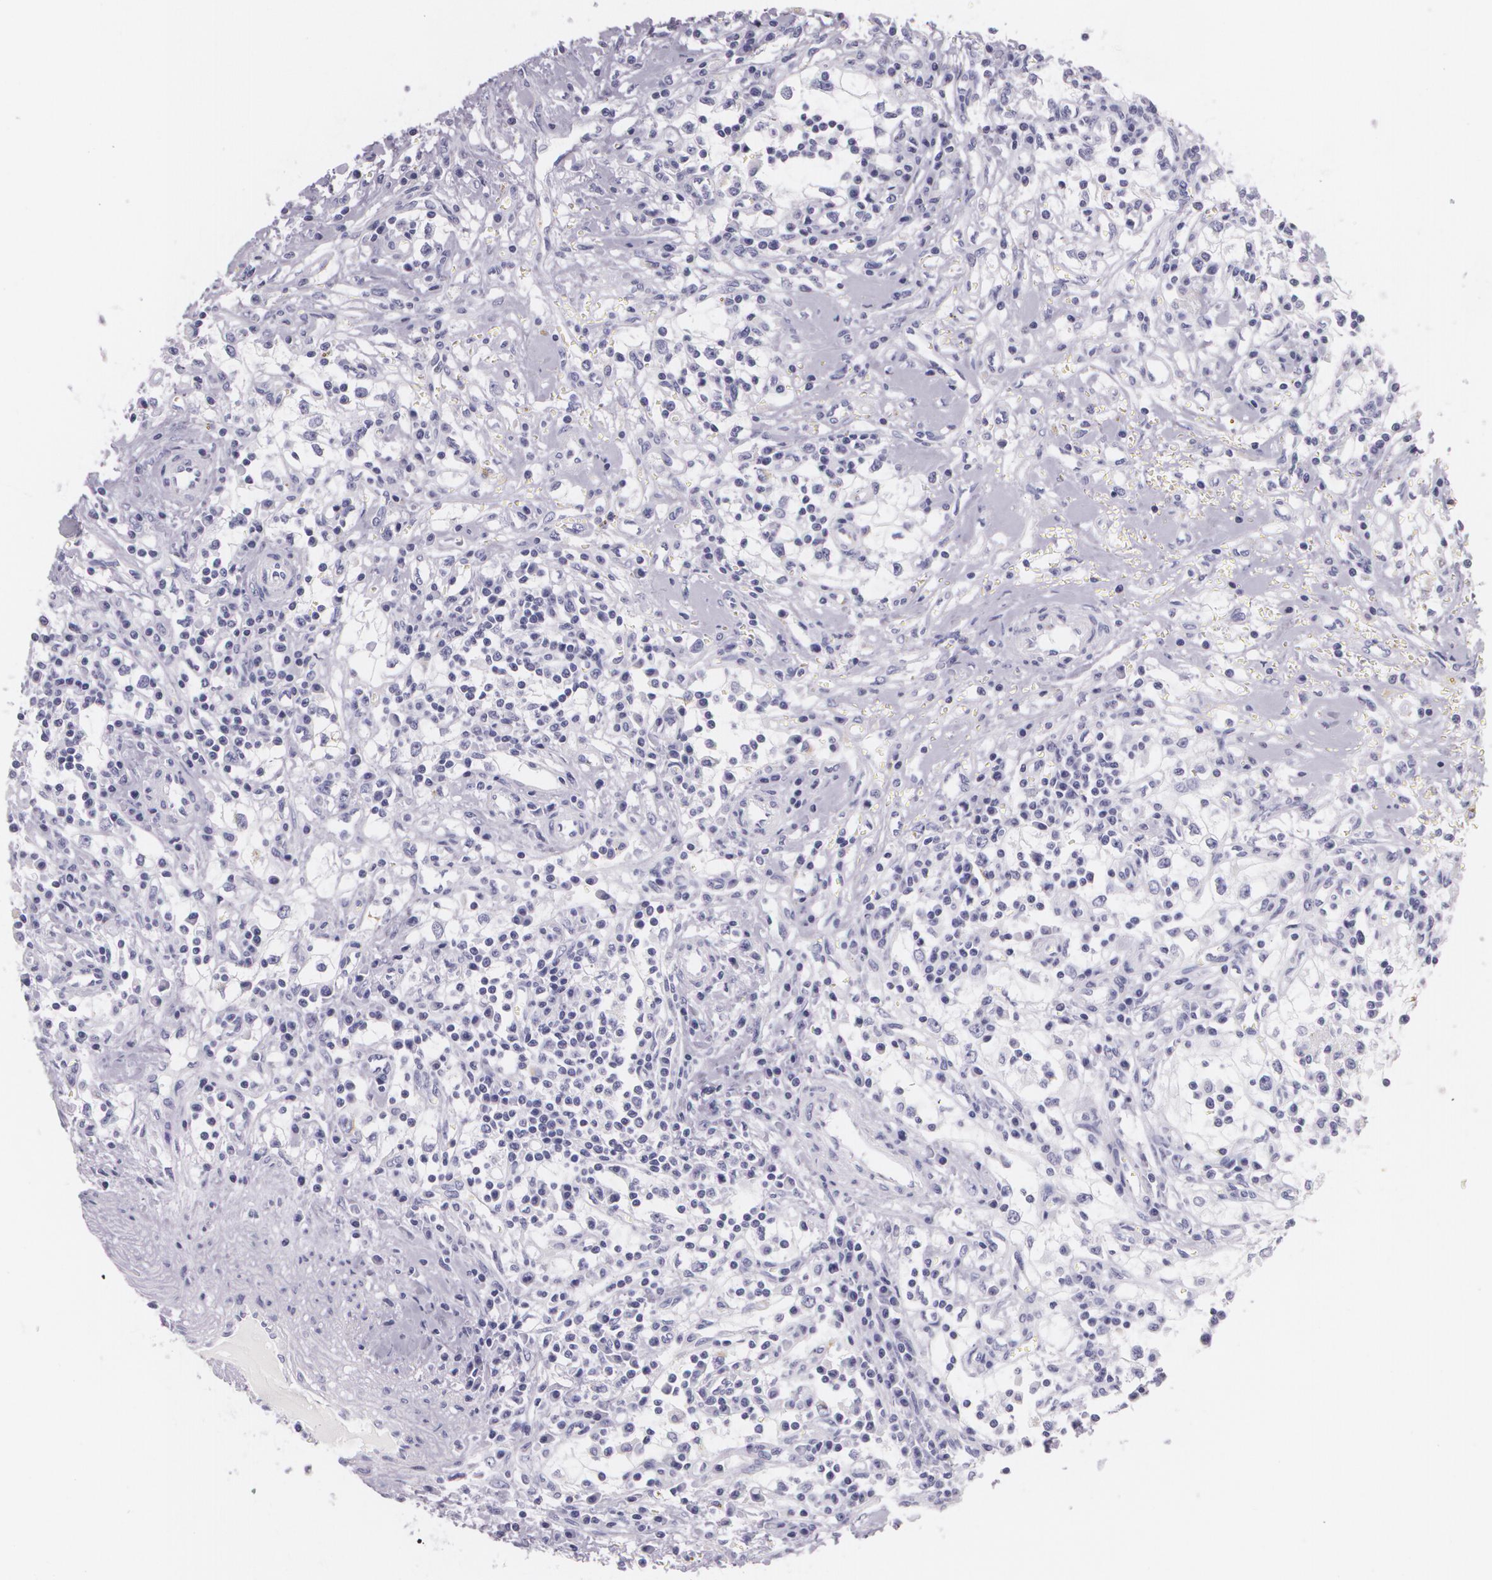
{"staining": {"intensity": "negative", "quantity": "none", "location": "none"}, "tissue": "renal cancer", "cell_type": "Tumor cells", "image_type": "cancer", "snomed": [{"axis": "morphology", "description": "Adenocarcinoma, NOS"}, {"axis": "topography", "description": "Kidney"}], "caption": "Renal adenocarcinoma was stained to show a protein in brown. There is no significant staining in tumor cells. (DAB IHC visualized using brightfield microscopy, high magnification).", "gene": "DLG4", "patient": {"sex": "male", "age": 82}}